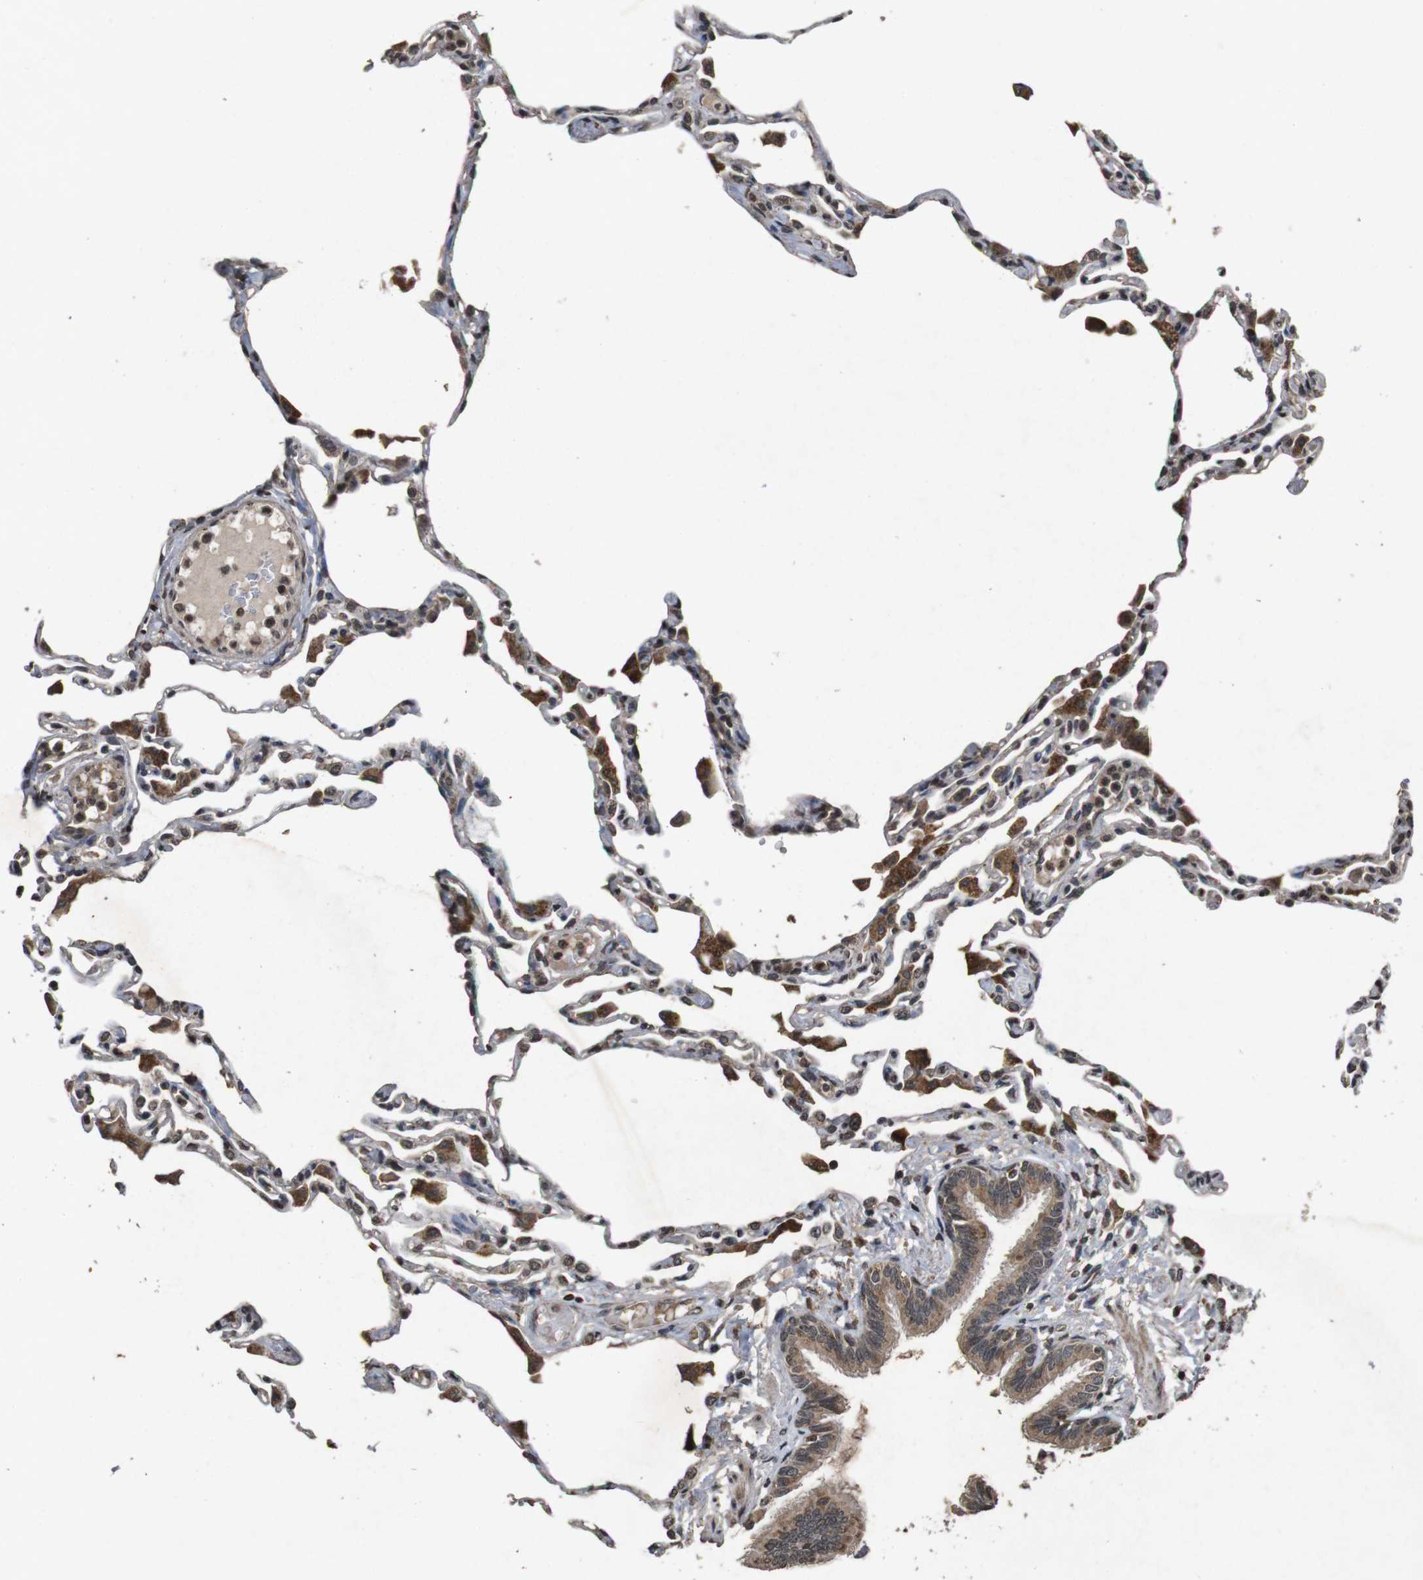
{"staining": {"intensity": "weak", "quantity": ">75%", "location": "cytoplasmic/membranous"}, "tissue": "lung", "cell_type": "Alveolar cells", "image_type": "normal", "snomed": [{"axis": "morphology", "description": "Normal tissue, NOS"}, {"axis": "topography", "description": "Lung"}], "caption": "Immunohistochemistry histopathology image of normal lung stained for a protein (brown), which shows low levels of weak cytoplasmic/membranous expression in approximately >75% of alveolar cells.", "gene": "SORL1", "patient": {"sex": "female", "age": 49}}